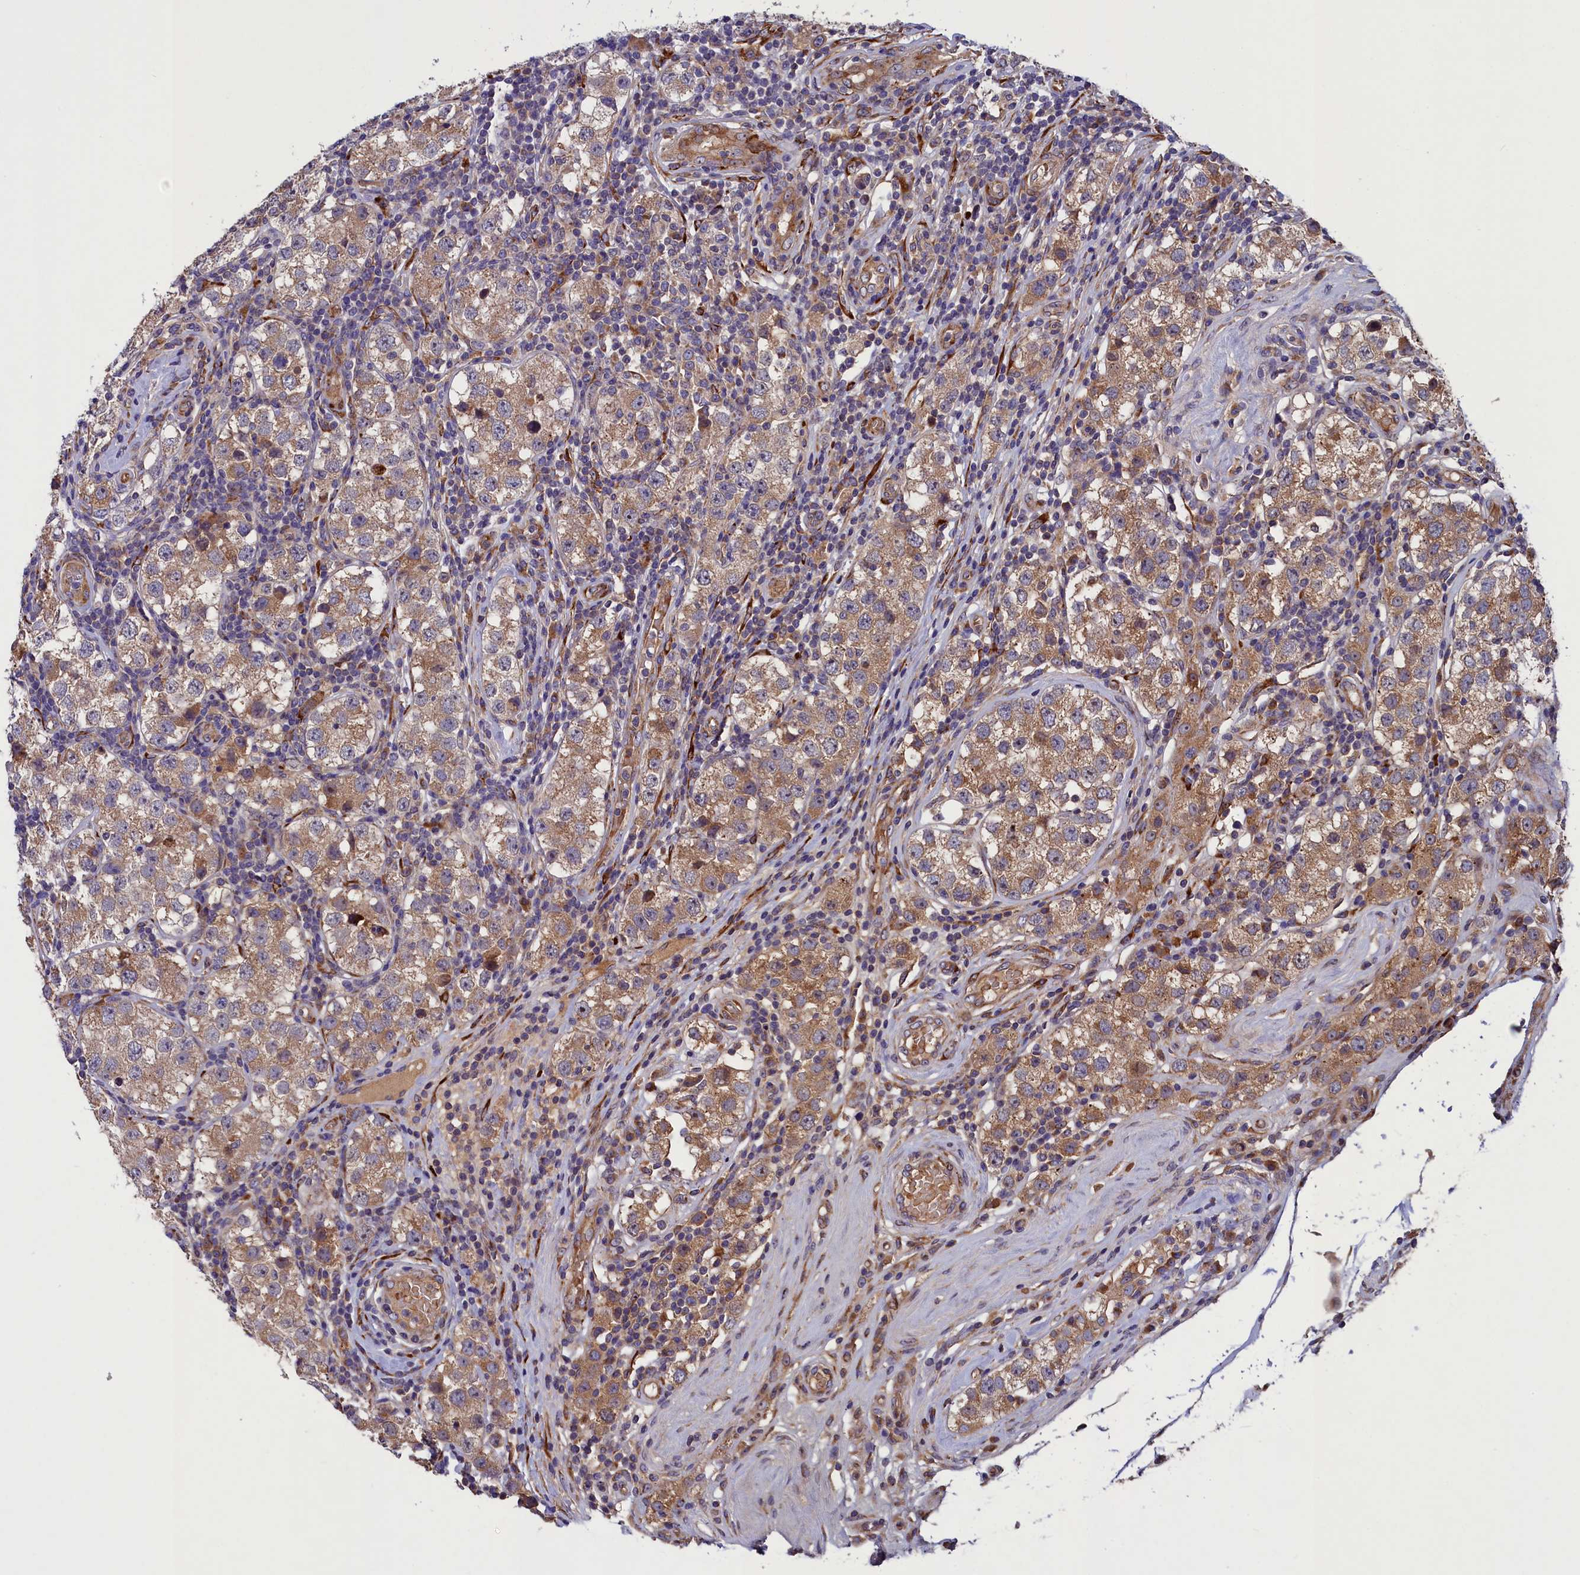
{"staining": {"intensity": "moderate", "quantity": ">75%", "location": "cytoplasmic/membranous"}, "tissue": "testis cancer", "cell_type": "Tumor cells", "image_type": "cancer", "snomed": [{"axis": "morphology", "description": "Seminoma, NOS"}, {"axis": "topography", "description": "Testis"}], "caption": "There is medium levels of moderate cytoplasmic/membranous staining in tumor cells of testis cancer, as demonstrated by immunohistochemical staining (brown color).", "gene": "ARRDC4", "patient": {"sex": "male", "age": 34}}